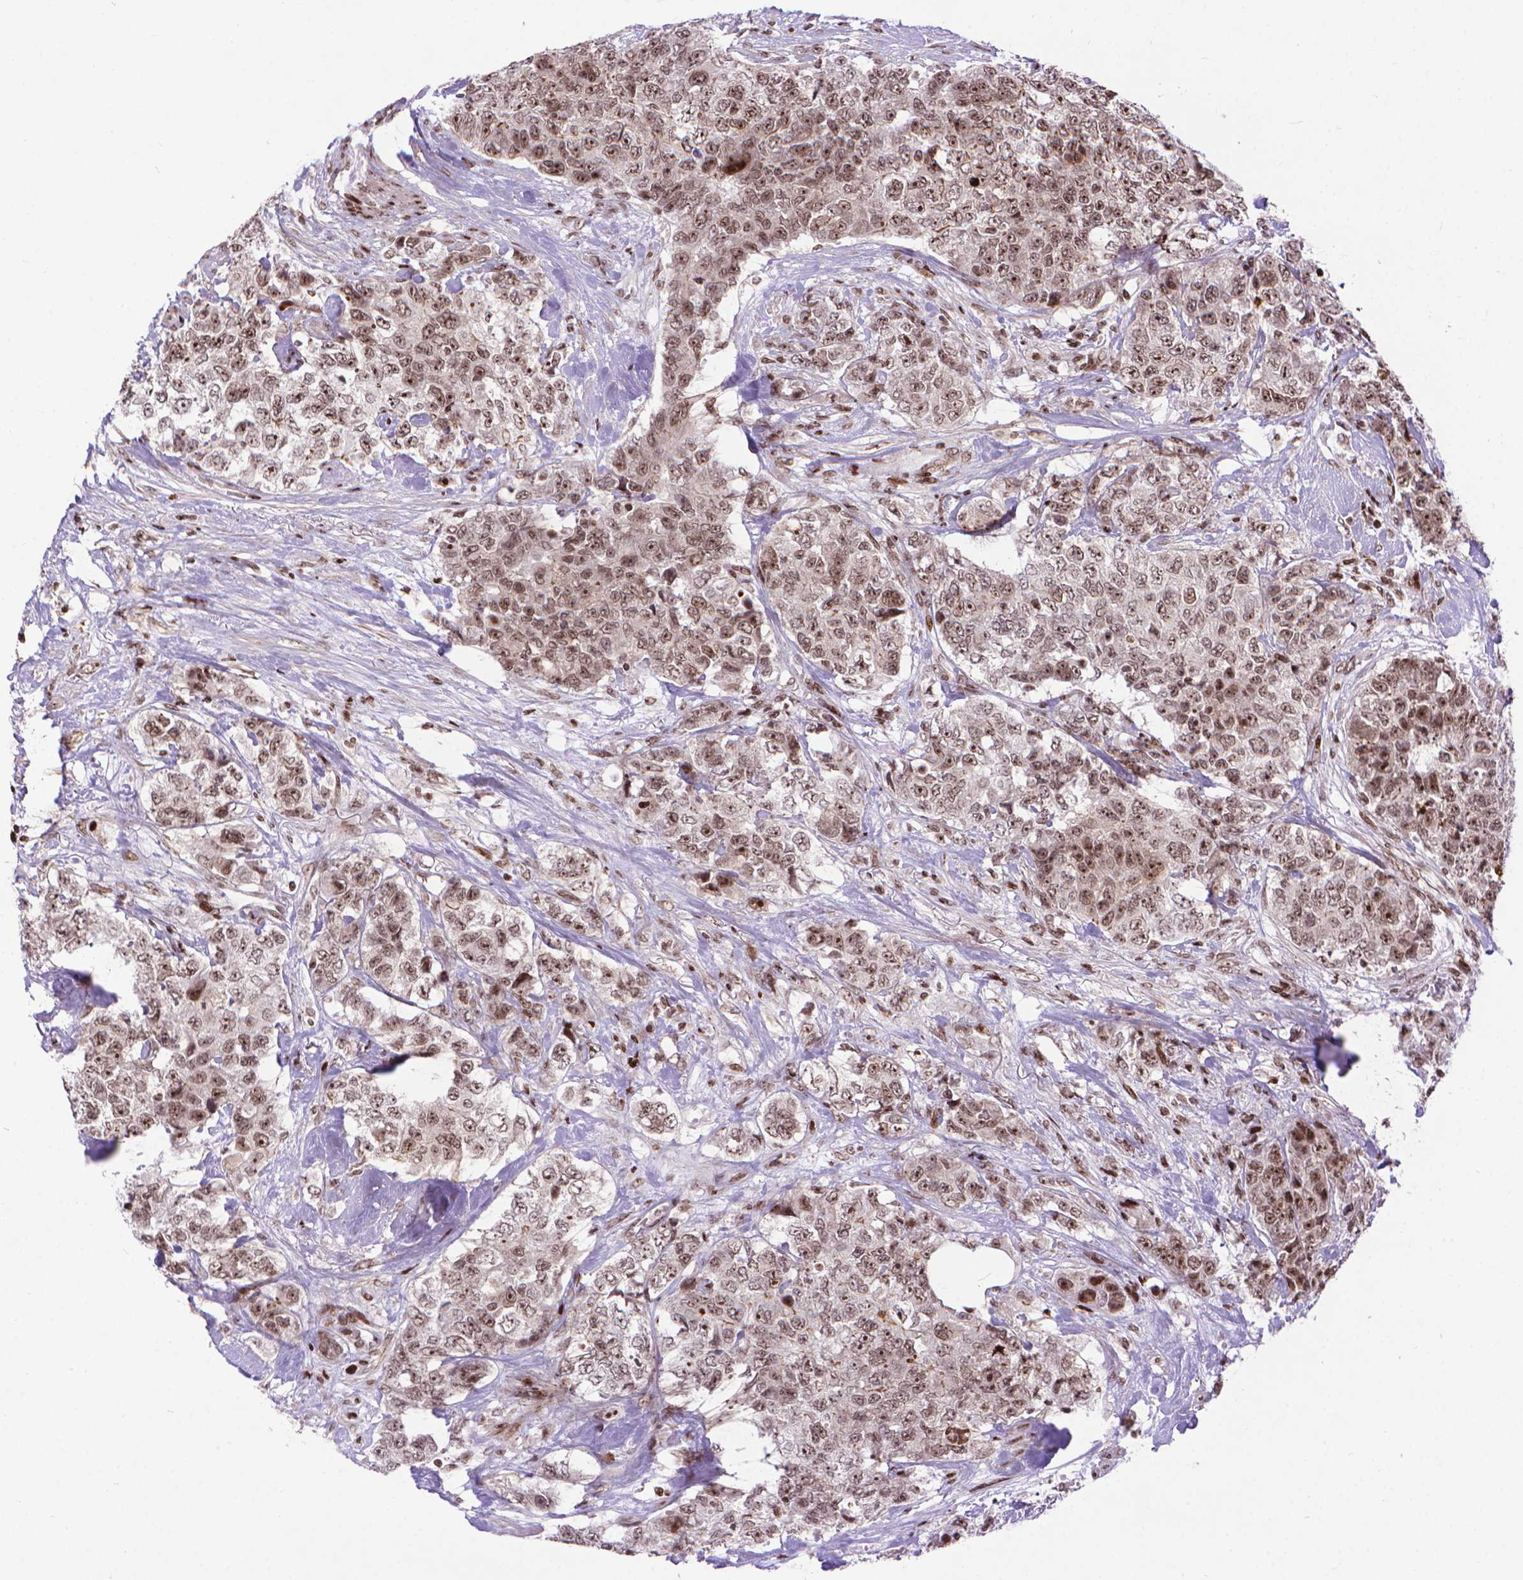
{"staining": {"intensity": "weak", "quantity": ">75%", "location": "nuclear"}, "tissue": "urothelial cancer", "cell_type": "Tumor cells", "image_type": "cancer", "snomed": [{"axis": "morphology", "description": "Urothelial carcinoma, High grade"}, {"axis": "topography", "description": "Urinary bladder"}], "caption": "The immunohistochemical stain labels weak nuclear staining in tumor cells of high-grade urothelial carcinoma tissue. The staining was performed using DAB (3,3'-diaminobenzidine), with brown indicating positive protein expression. Nuclei are stained blue with hematoxylin.", "gene": "AMER1", "patient": {"sex": "female", "age": 78}}